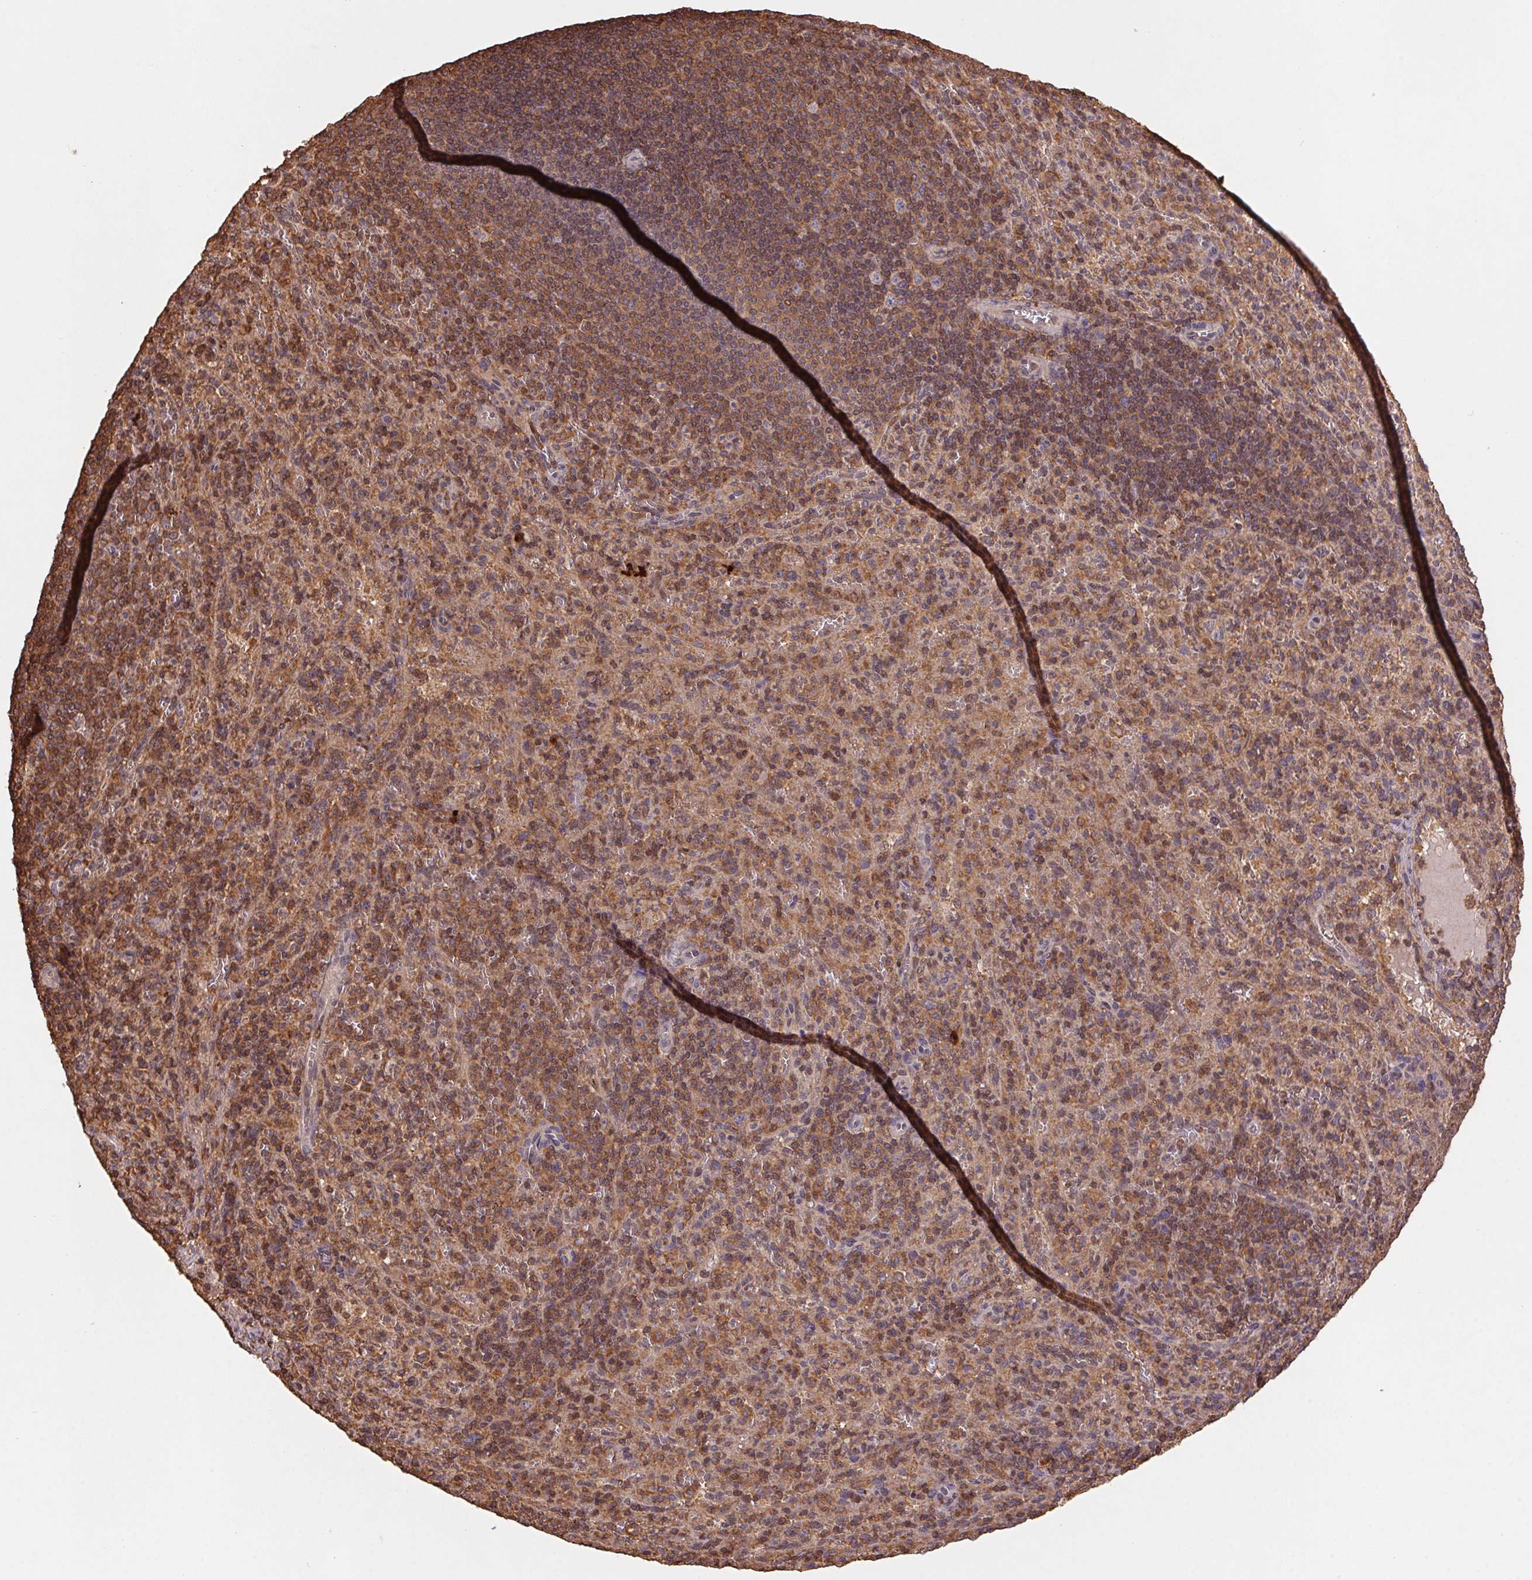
{"staining": {"intensity": "moderate", "quantity": "25%-75%", "location": "cytoplasmic/membranous"}, "tissue": "spleen", "cell_type": "Cells in red pulp", "image_type": "normal", "snomed": [{"axis": "morphology", "description": "Normal tissue, NOS"}, {"axis": "topography", "description": "Spleen"}], "caption": "The image reveals immunohistochemical staining of unremarkable spleen. There is moderate cytoplasmic/membranous positivity is appreciated in about 25%-75% of cells in red pulp.", "gene": "ATG10", "patient": {"sex": "male", "age": 57}}